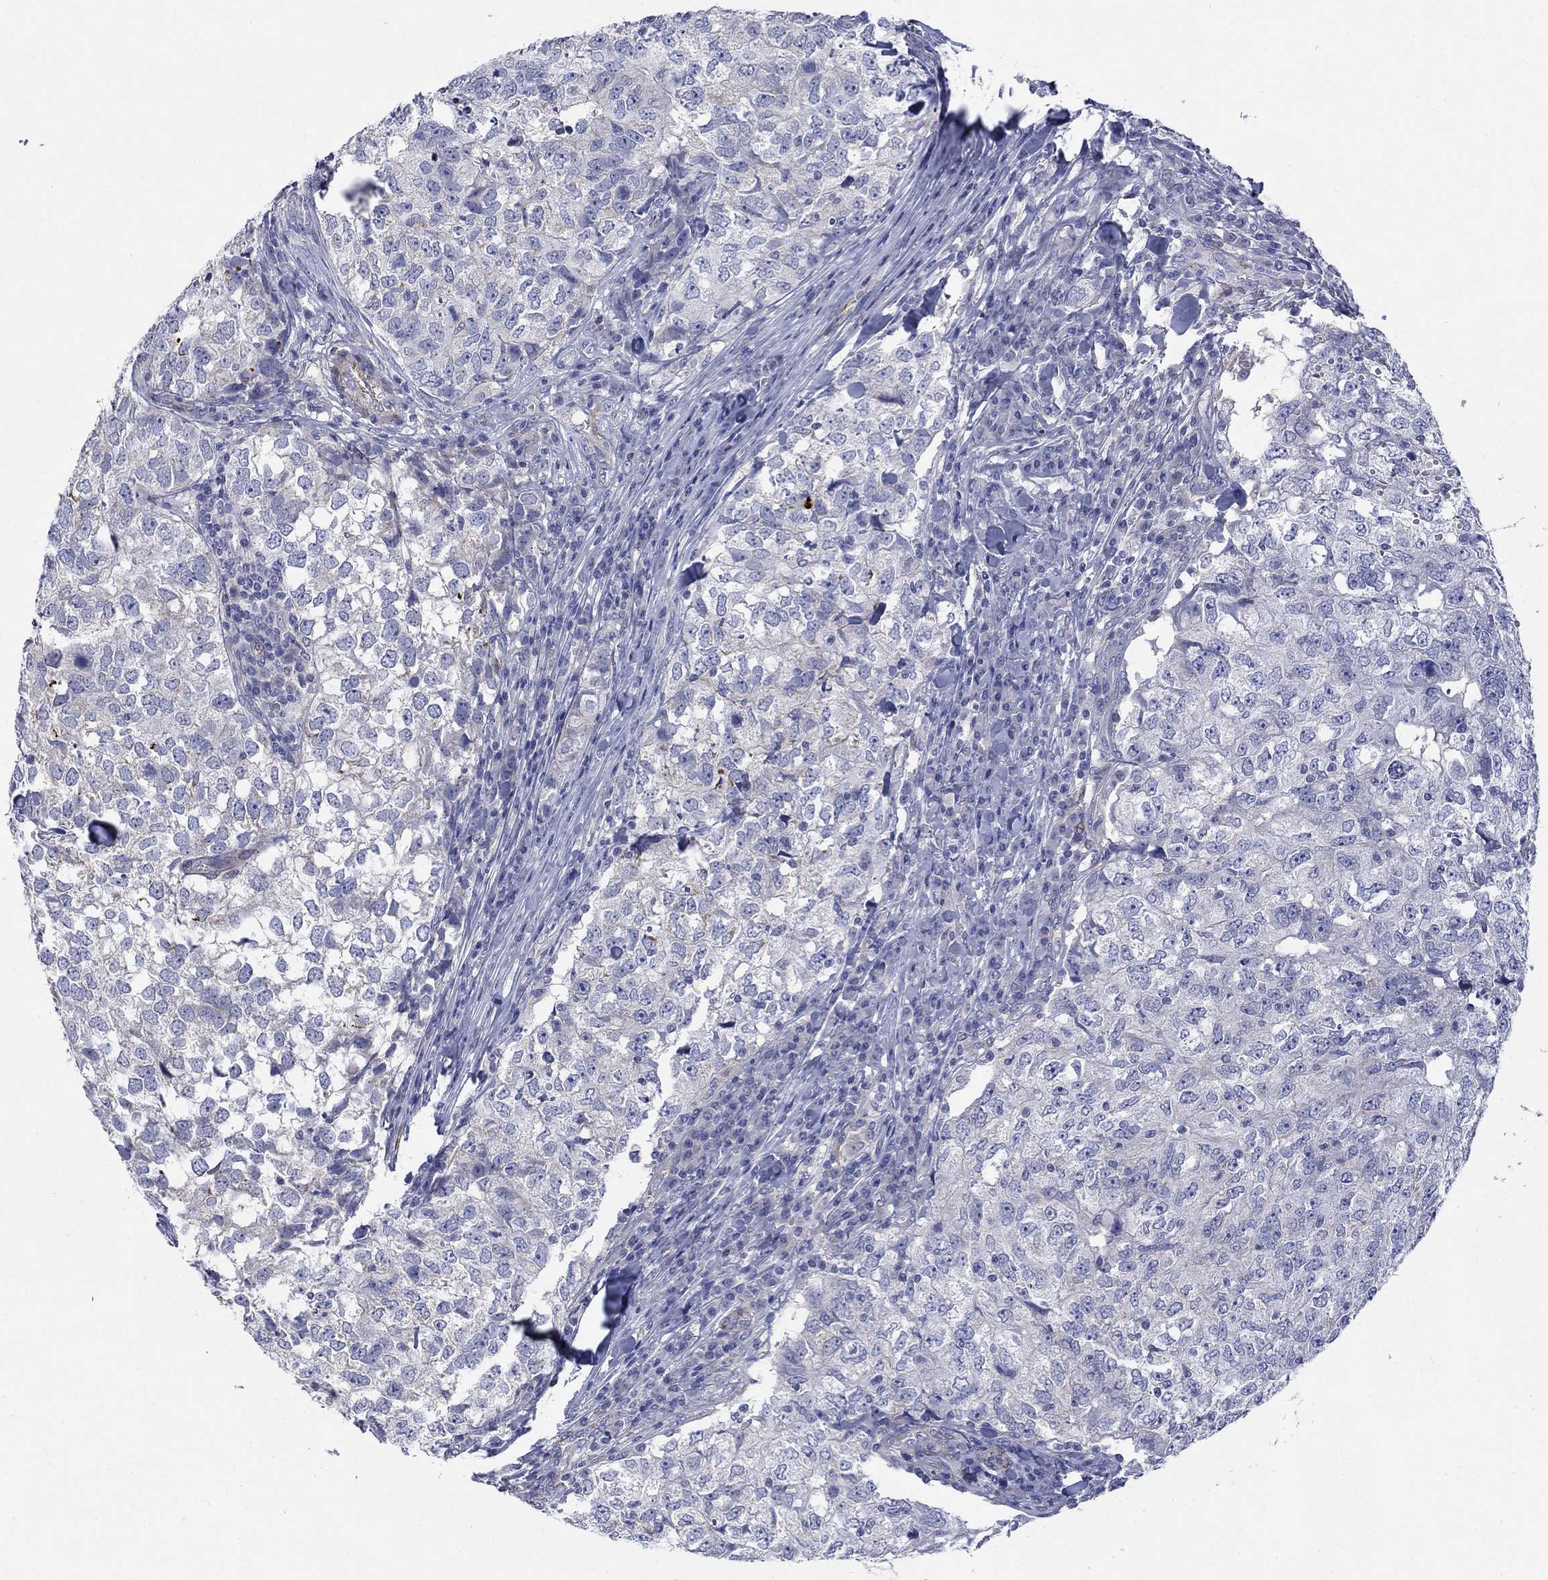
{"staining": {"intensity": "negative", "quantity": "none", "location": "none"}, "tissue": "breast cancer", "cell_type": "Tumor cells", "image_type": "cancer", "snomed": [{"axis": "morphology", "description": "Duct carcinoma"}, {"axis": "topography", "description": "Breast"}], "caption": "IHC of human invasive ductal carcinoma (breast) reveals no positivity in tumor cells.", "gene": "PTPRZ1", "patient": {"sex": "female", "age": 30}}